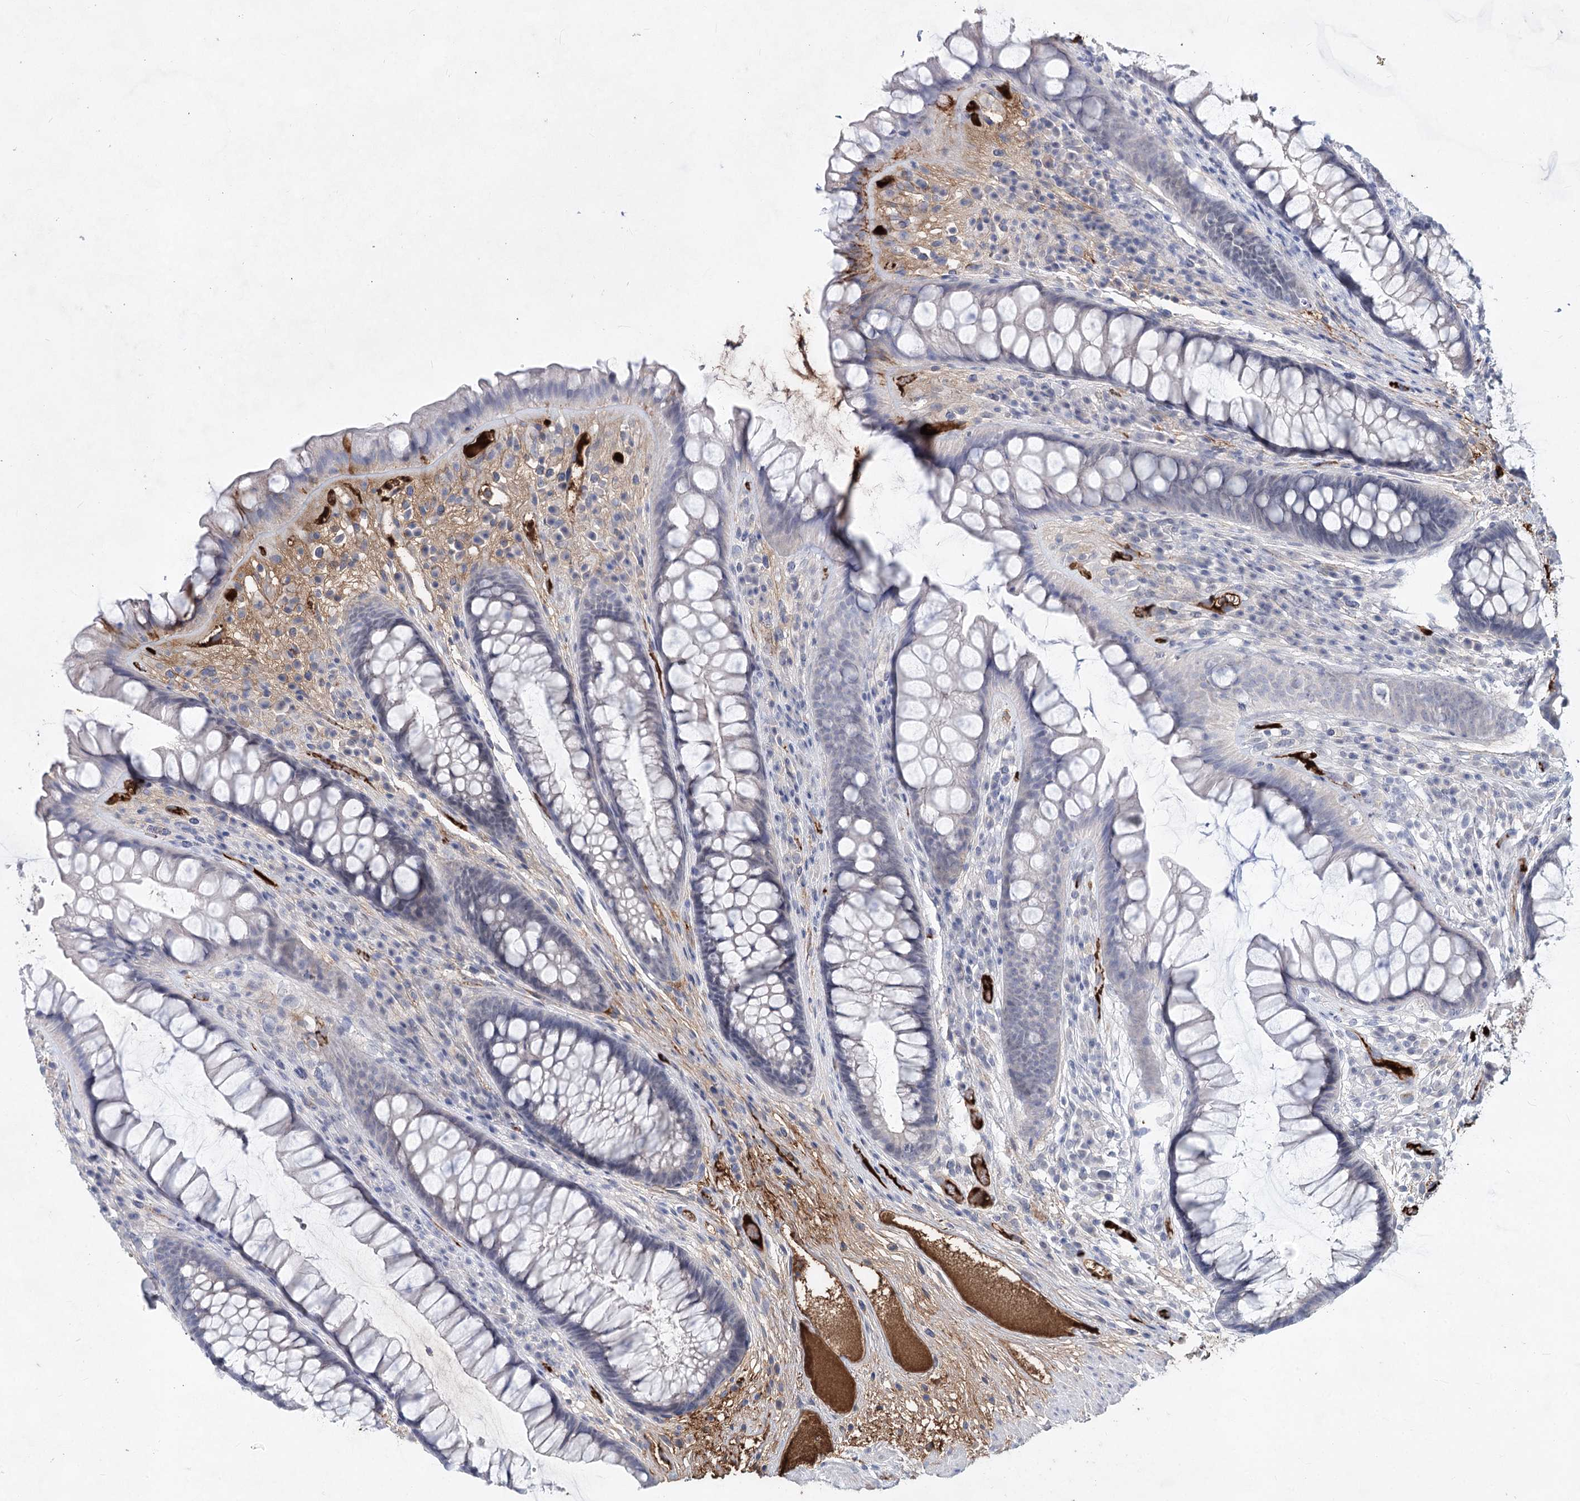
{"staining": {"intensity": "negative", "quantity": "none", "location": "none"}, "tissue": "rectum", "cell_type": "Glandular cells", "image_type": "normal", "snomed": [{"axis": "morphology", "description": "Normal tissue, NOS"}, {"axis": "topography", "description": "Rectum"}], "caption": "Immunohistochemistry histopathology image of unremarkable rectum: rectum stained with DAB (3,3'-diaminobenzidine) shows no significant protein expression in glandular cells.", "gene": "TASOR2", "patient": {"sex": "male", "age": 74}}